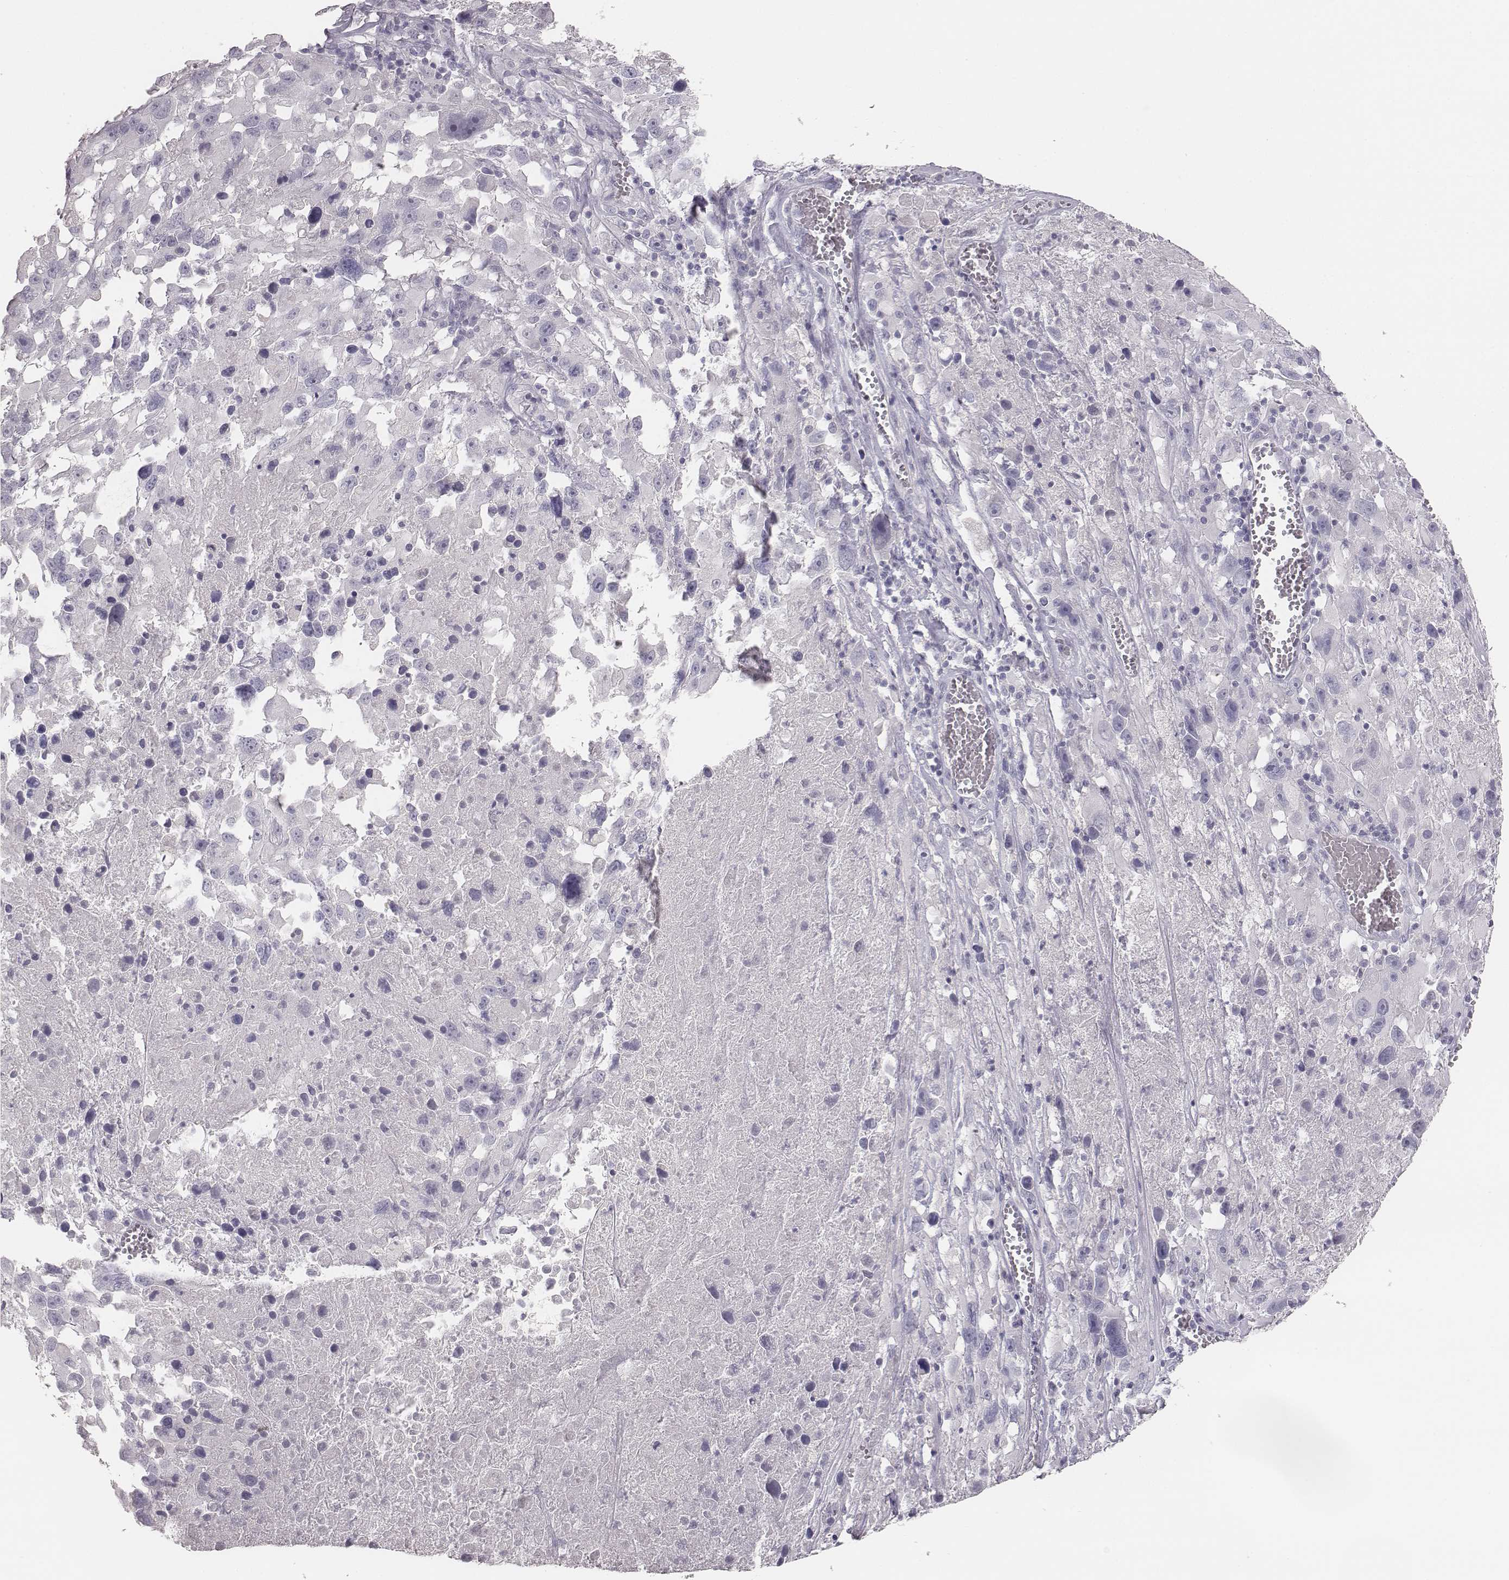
{"staining": {"intensity": "negative", "quantity": "none", "location": "none"}, "tissue": "melanoma", "cell_type": "Tumor cells", "image_type": "cancer", "snomed": [{"axis": "morphology", "description": "Malignant melanoma, Metastatic site"}, {"axis": "topography", "description": "Lymph node"}], "caption": "Image shows no significant protein staining in tumor cells of melanoma.", "gene": "MYH6", "patient": {"sex": "male", "age": 50}}